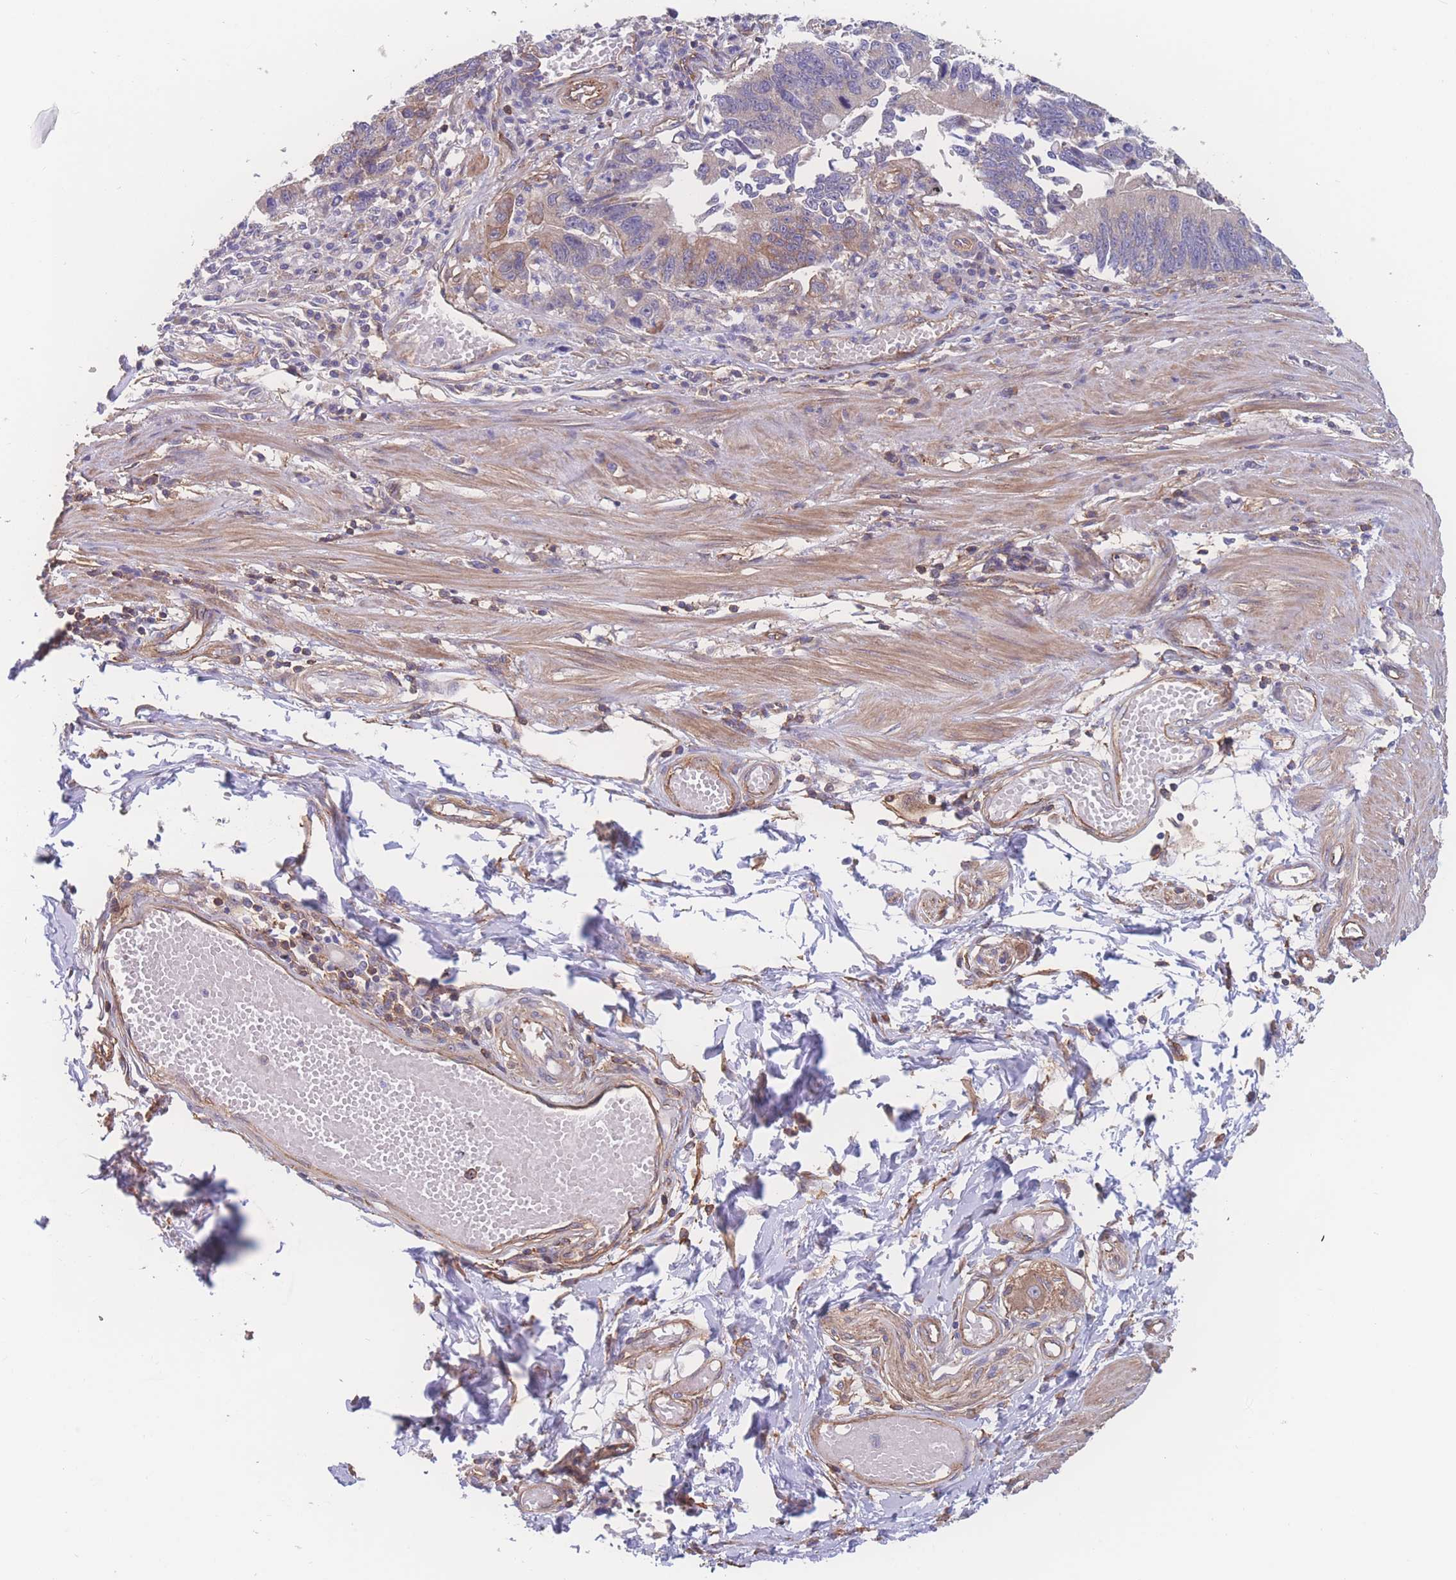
{"staining": {"intensity": "moderate", "quantity": "<25%", "location": "cytoplasmic/membranous"}, "tissue": "stomach cancer", "cell_type": "Tumor cells", "image_type": "cancer", "snomed": [{"axis": "morphology", "description": "Adenocarcinoma, NOS"}, {"axis": "topography", "description": "Stomach"}], "caption": "Moderate cytoplasmic/membranous positivity for a protein is present in about <25% of tumor cells of stomach adenocarcinoma using IHC.", "gene": "CFAP97", "patient": {"sex": "male", "age": 59}}